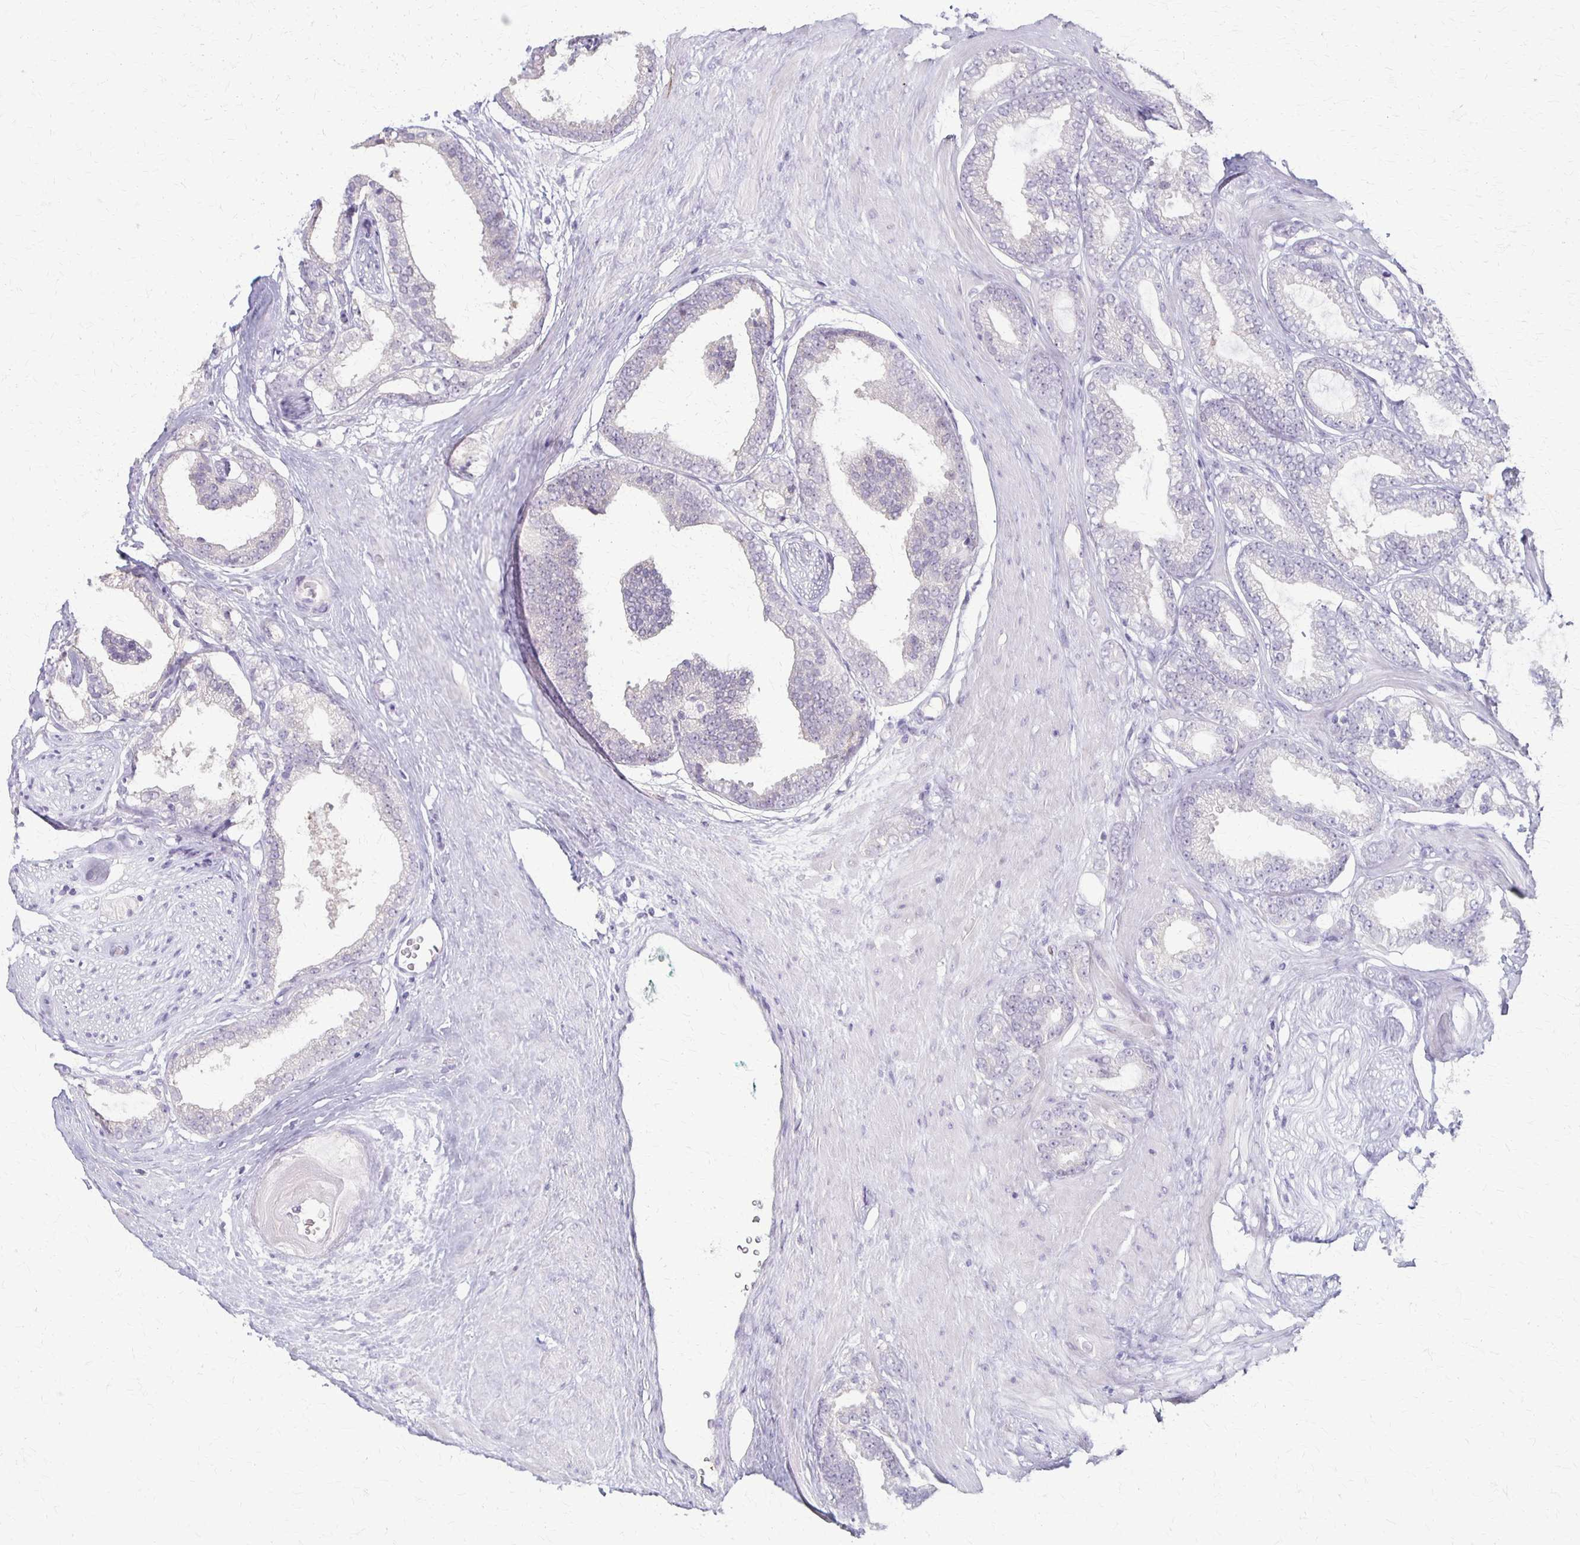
{"staining": {"intensity": "negative", "quantity": "none", "location": "none"}, "tissue": "prostate cancer", "cell_type": "Tumor cells", "image_type": "cancer", "snomed": [{"axis": "morphology", "description": "Adenocarcinoma, Low grade"}, {"axis": "topography", "description": "Prostate"}], "caption": "High magnification brightfield microscopy of prostate cancer (adenocarcinoma (low-grade)) stained with DAB (3,3'-diaminobenzidine) (brown) and counterstained with hematoxylin (blue): tumor cells show no significant staining.", "gene": "SLC35E2B", "patient": {"sex": "male", "age": 65}}